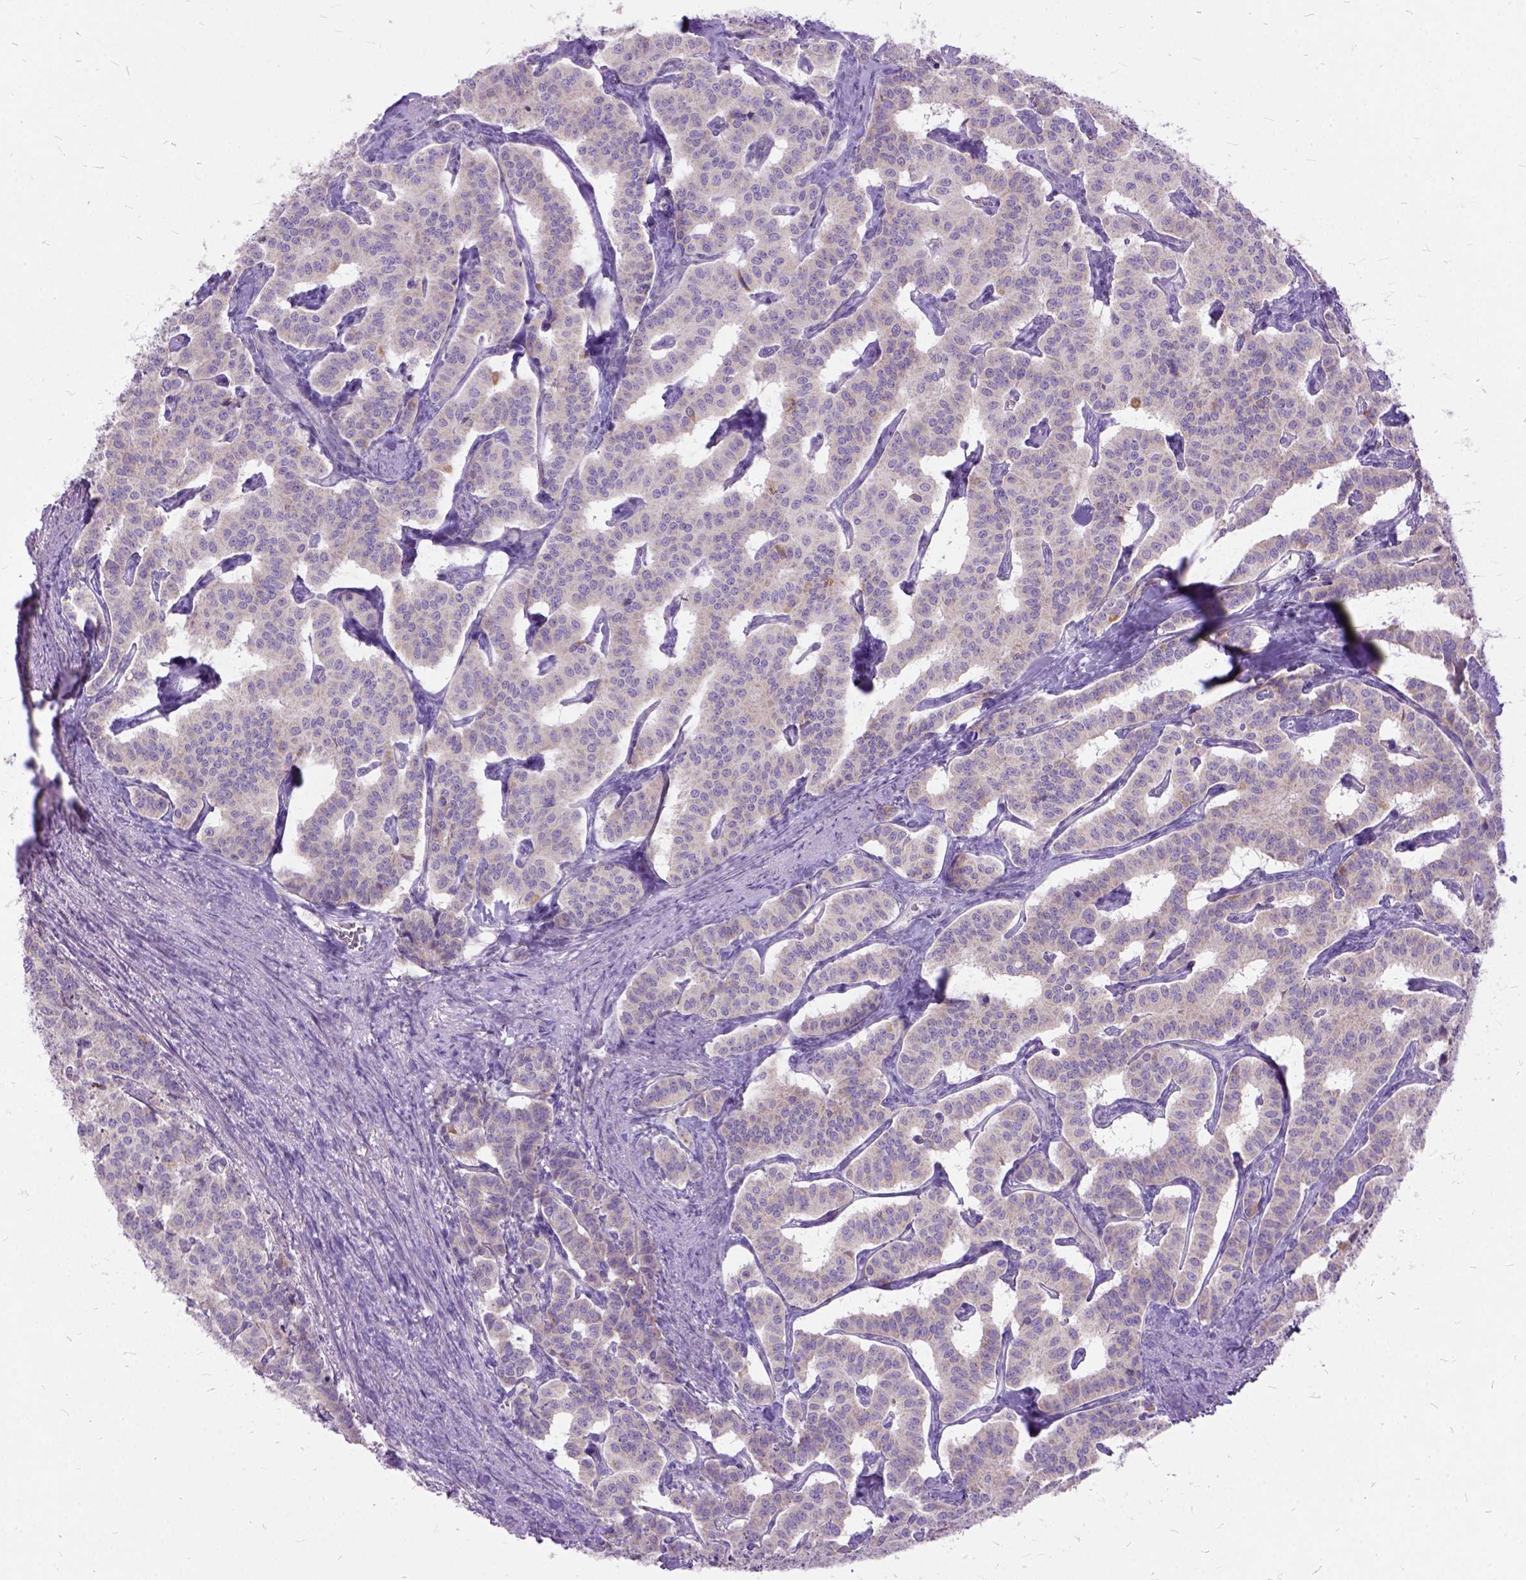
{"staining": {"intensity": "negative", "quantity": "none", "location": "none"}, "tissue": "carcinoid", "cell_type": "Tumor cells", "image_type": "cancer", "snomed": [{"axis": "morphology", "description": "Carcinoid, malignant, NOS"}, {"axis": "topography", "description": "Lung"}], "caption": "Tumor cells are negative for brown protein staining in malignant carcinoid. Nuclei are stained in blue.", "gene": "CTAG2", "patient": {"sex": "female", "age": 46}}